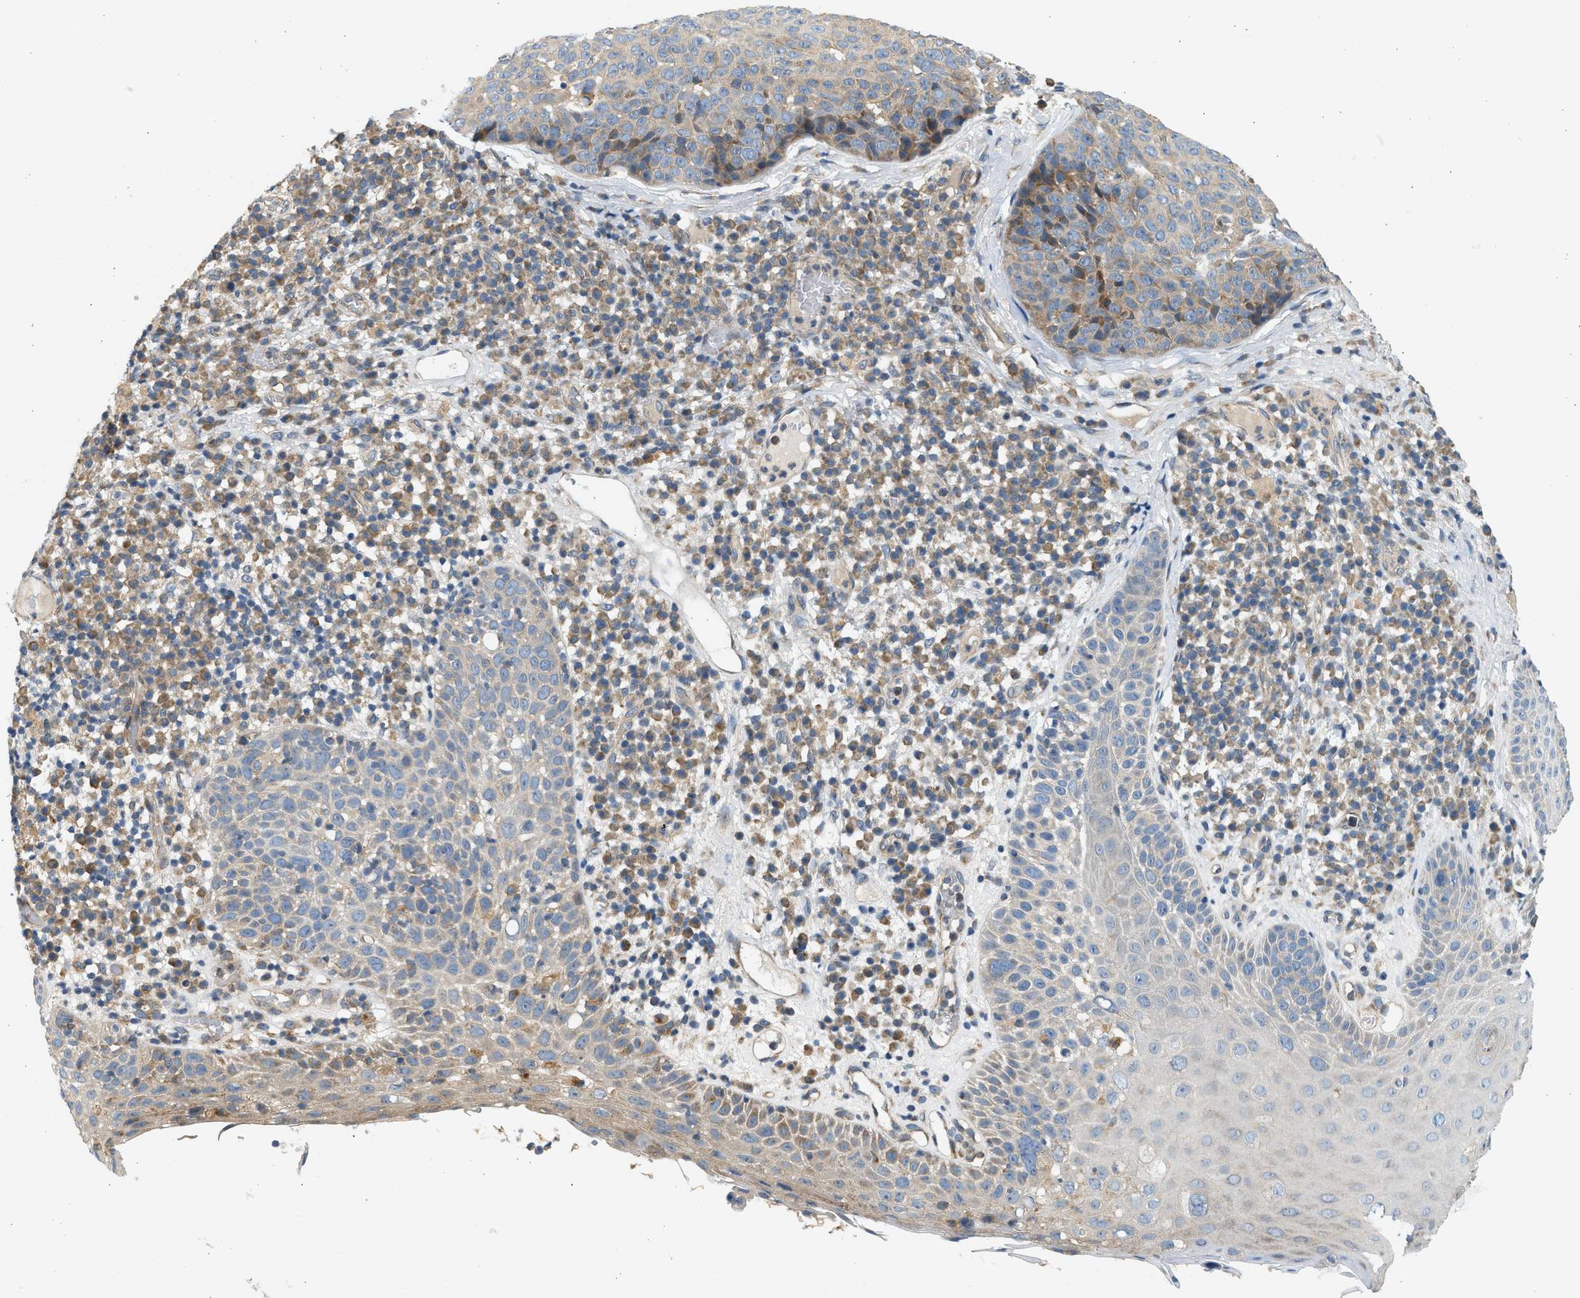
{"staining": {"intensity": "weak", "quantity": "<25%", "location": "cytoplasmic/membranous"}, "tissue": "skin cancer", "cell_type": "Tumor cells", "image_type": "cancer", "snomed": [{"axis": "morphology", "description": "Squamous cell carcinoma in situ, NOS"}, {"axis": "morphology", "description": "Squamous cell carcinoma, NOS"}, {"axis": "topography", "description": "Skin"}], "caption": "This is a image of IHC staining of skin cancer (squamous cell carcinoma), which shows no positivity in tumor cells. (DAB (3,3'-diaminobenzidine) immunohistochemistry (IHC) with hematoxylin counter stain).", "gene": "KDELR2", "patient": {"sex": "male", "age": 93}}